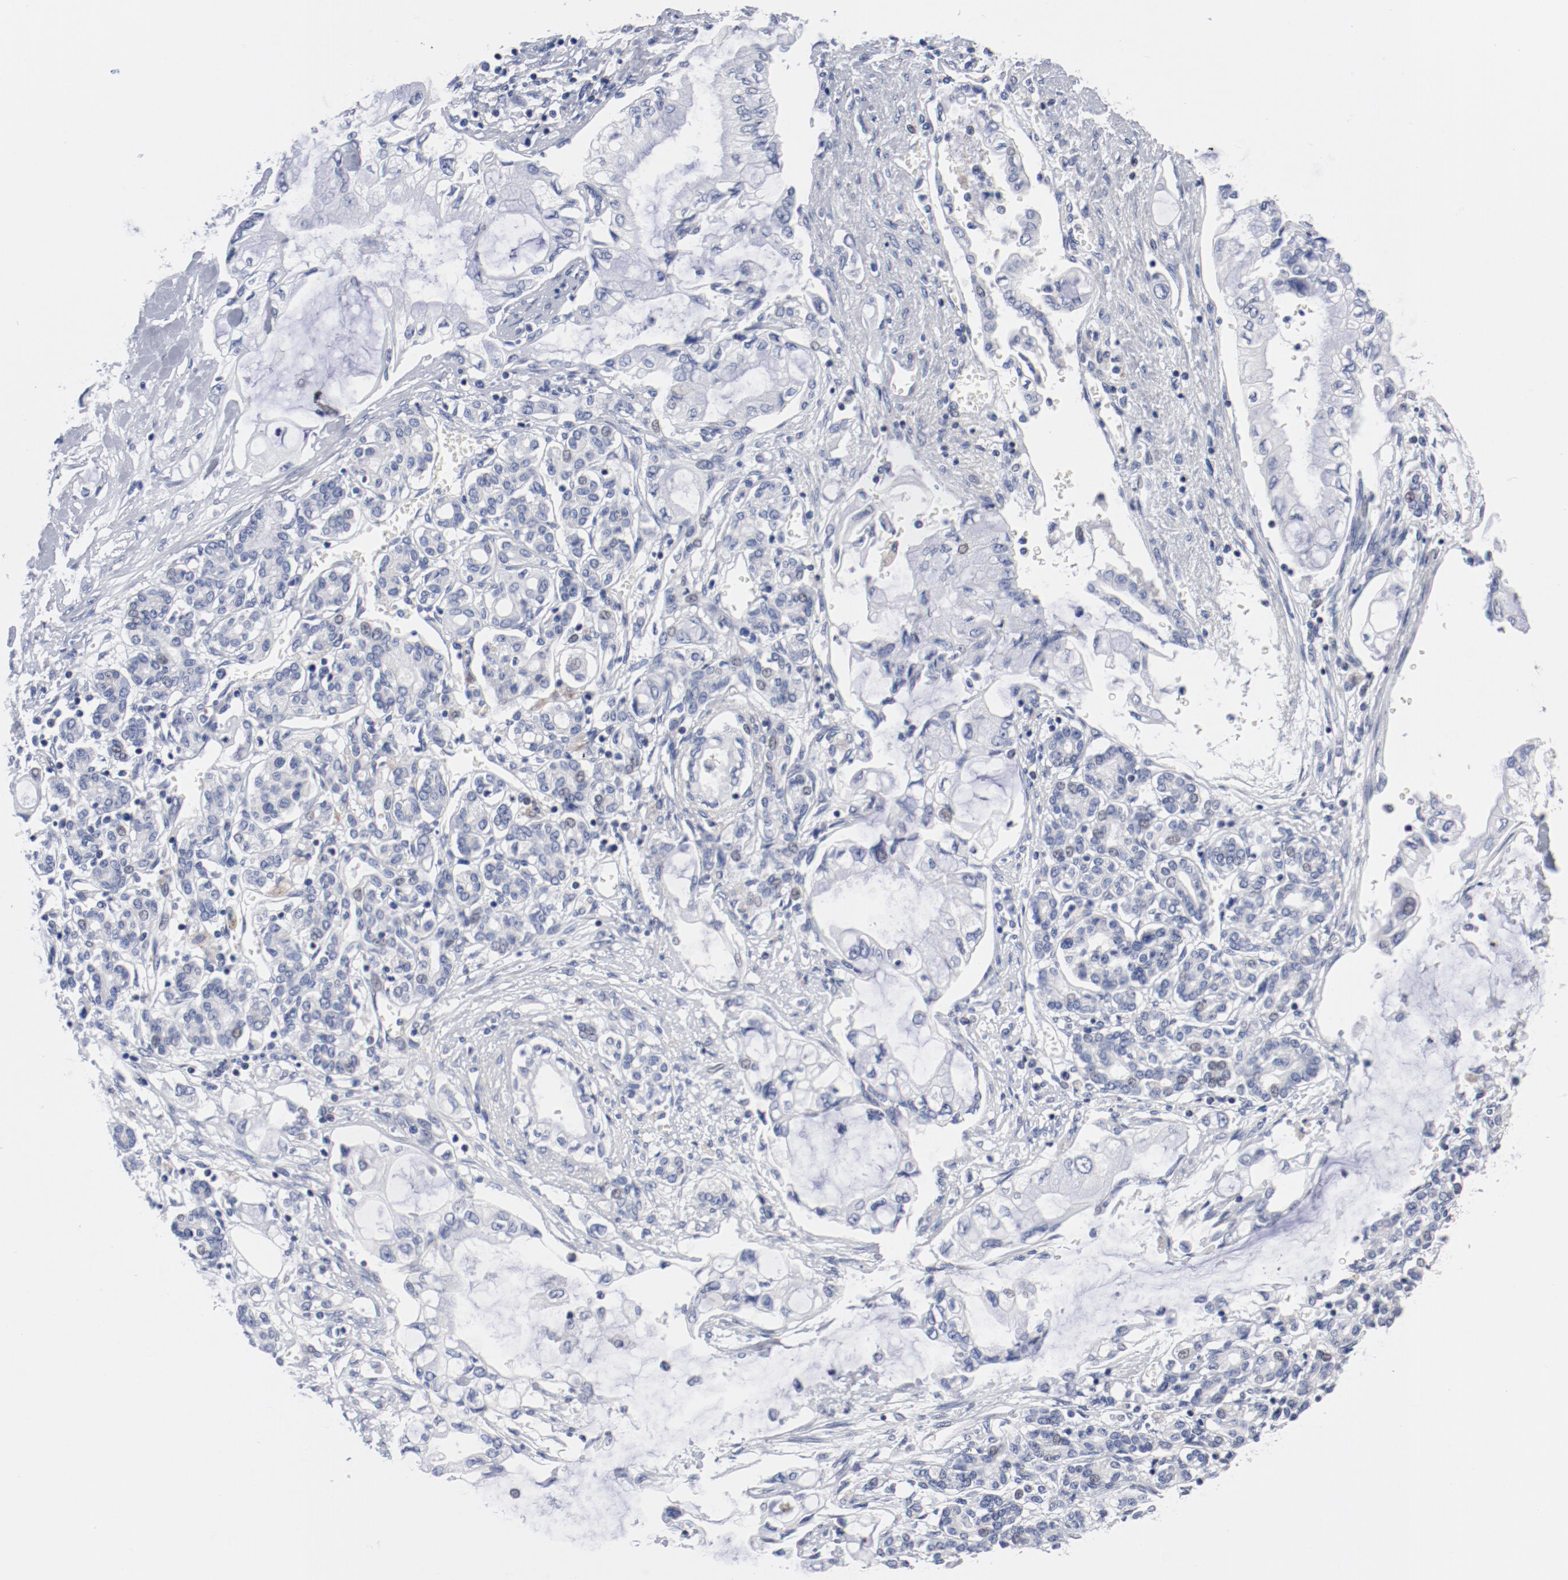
{"staining": {"intensity": "negative", "quantity": "none", "location": "none"}, "tissue": "pancreatic cancer", "cell_type": "Tumor cells", "image_type": "cancer", "snomed": [{"axis": "morphology", "description": "Adenocarcinoma, NOS"}, {"axis": "topography", "description": "Pancreas"}], "caption": "Immunohistochemistry of adenocarcinoma (pancreatic) reveals no positivity in tumor cells. The staining was performed using DAB (3,3'-diaminobenzidine) to visualize the protein expression in brown, while the nuclei were stained in blue with hematoxylin (Magnification: 20x).", "gene": "KCNK13", "patient": {"sex": "female", "age": 70}}